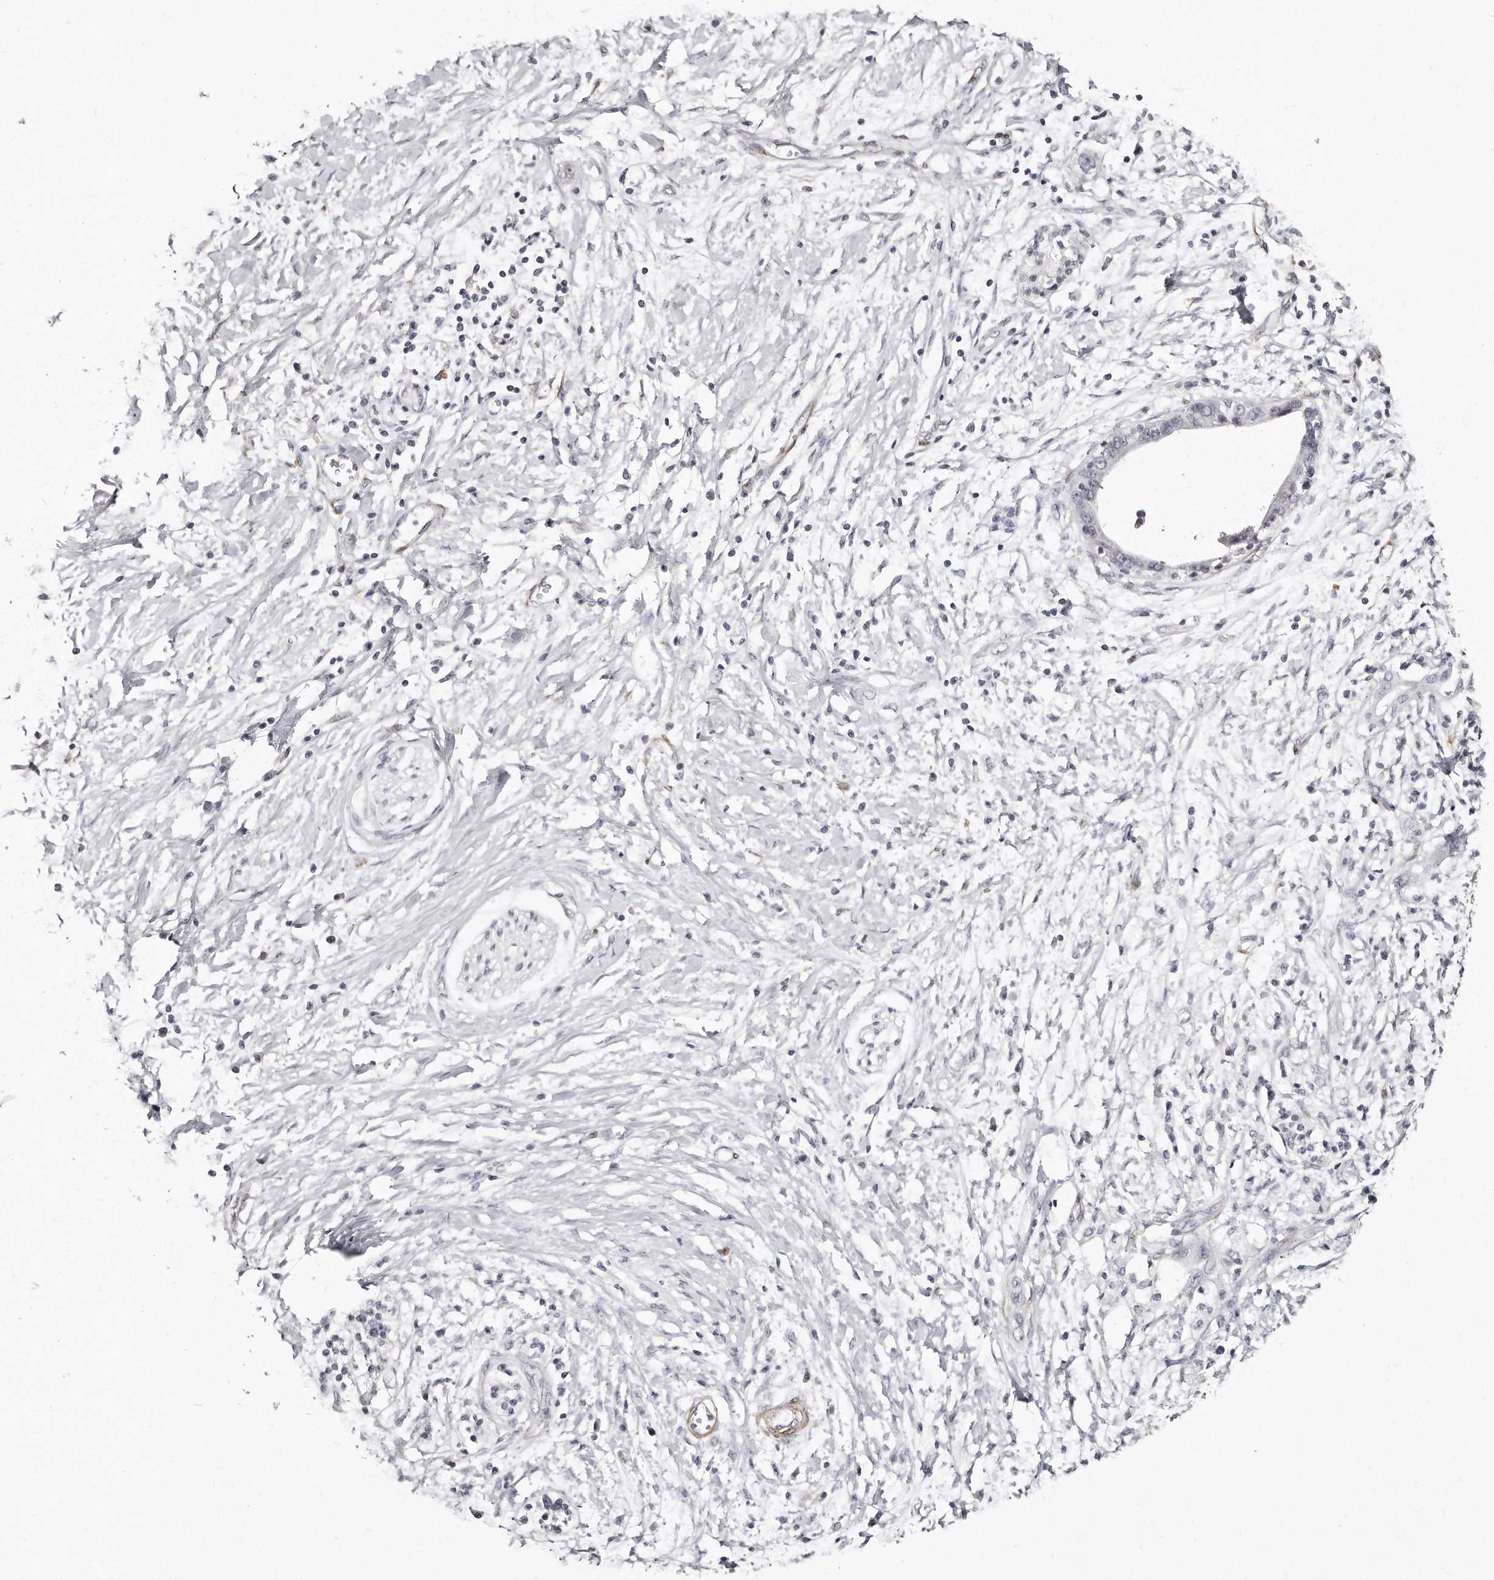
{"staining": {"intensity": "negative", "quantity": "none", "location": "none"}, "tissue": "pancreatic cancer", "cell_type": "Tumor cells", "image_type": "cancer", "snomed": [{"axis": "morphology", "description": "Normal tissue, NOS"}, {"axis": "morphology", "description": "Adenocarcinoma, NOS"}, {"axis": "topography", "description": "Pancreas"}, {"axis": "topography", "description": "Peripheral nerve tissue"}], "caption": "Immunohistochemistry (IHC) of human pancreatic cancer displays no positivity in tumor cells.", "gene": "LMOD1", "patient": {"sex": "male", "age": 59}}